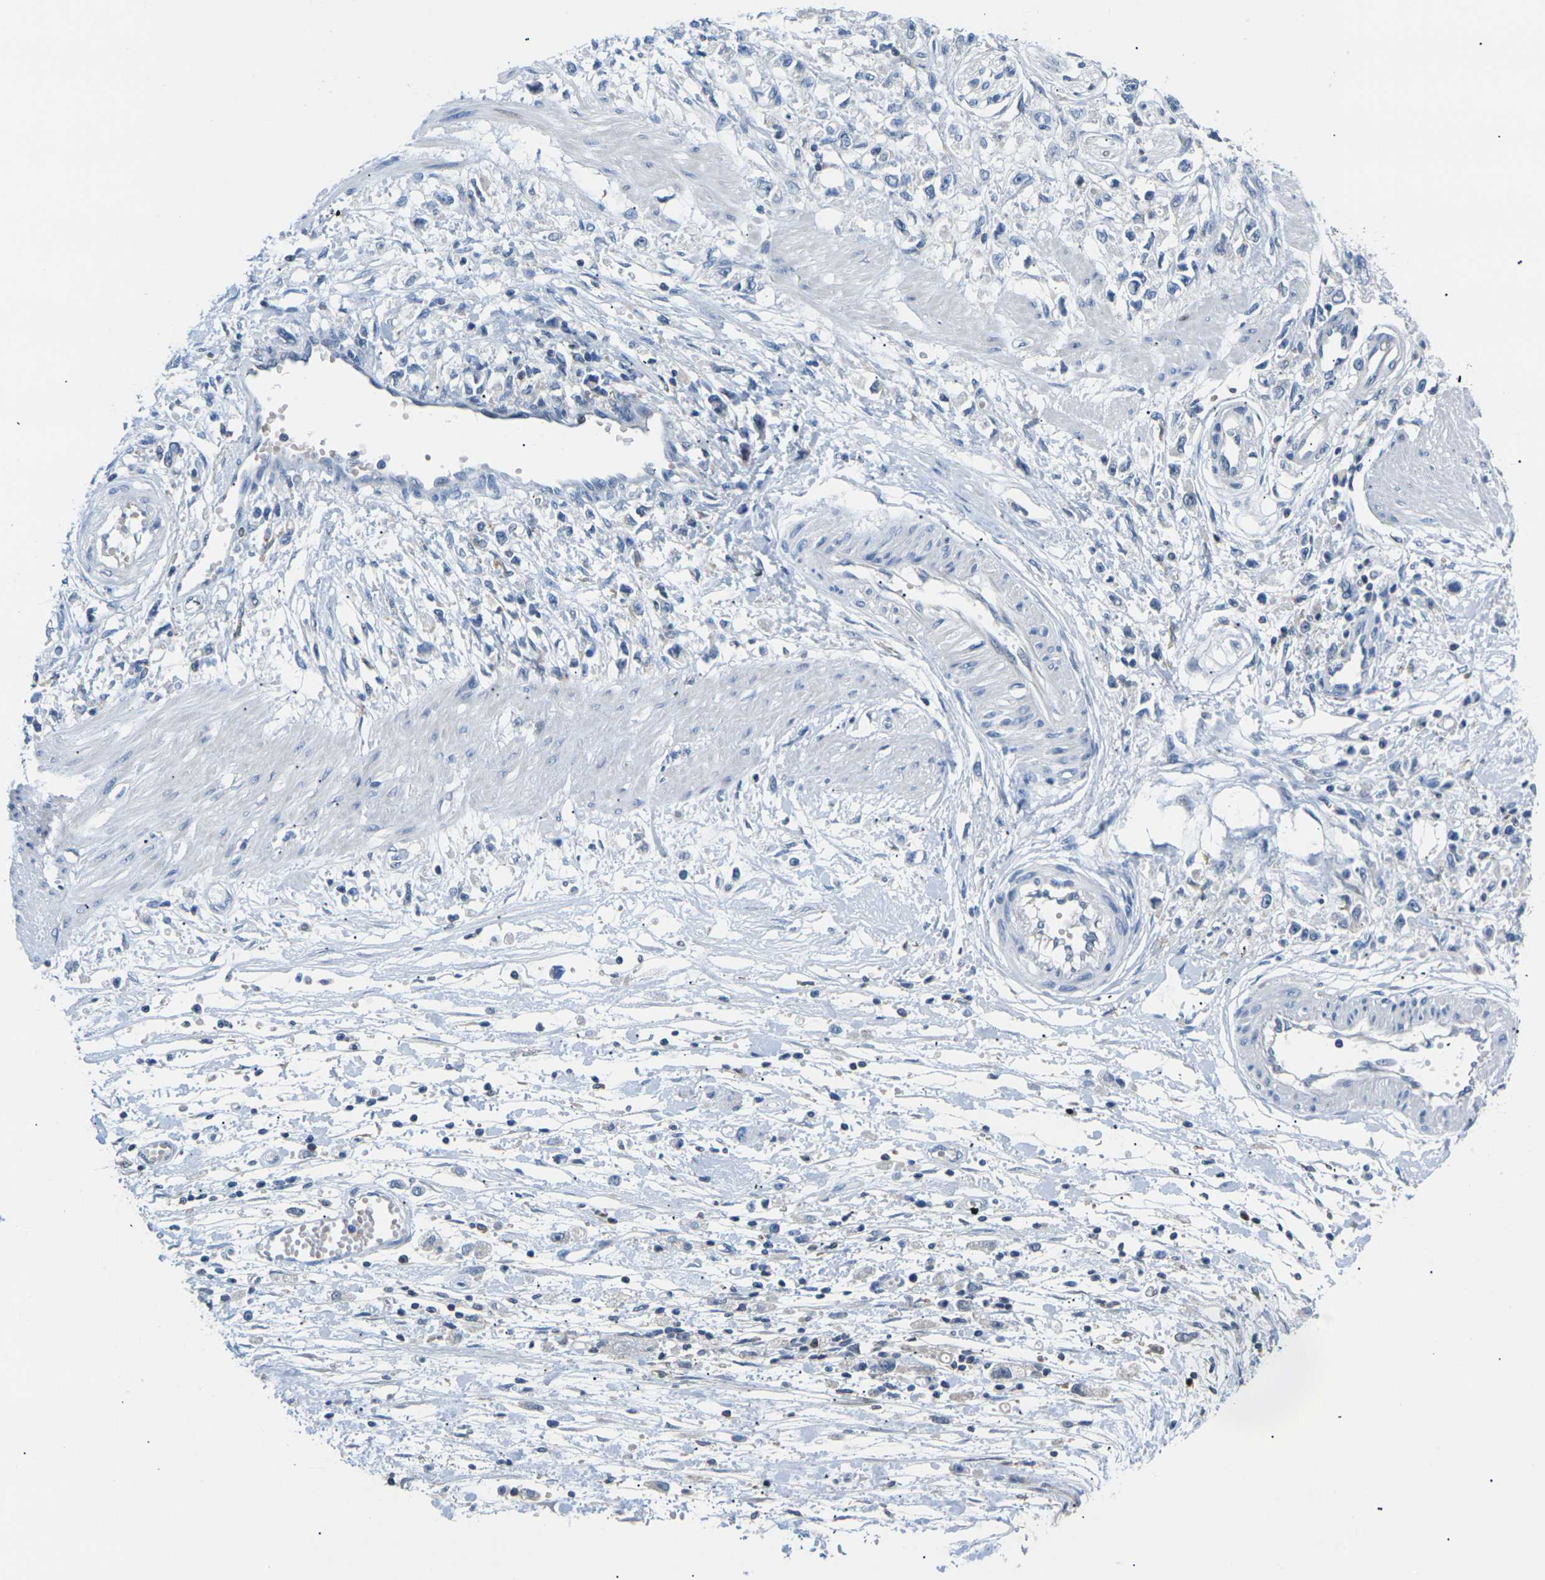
{"staining": {"intensity": "negative", "quantity": "none", "location": "none"}, "tissue": "stomach cancer", "cell_type": "Tumor cells", "image_type": "cancer", "snomed": [{"axis": "morphology", "description": "Adenocarcinoma, NOS"}, {"axis": "topography", "description": "Stomach"}], "caption": "Tumor cells show no significant protein staining in stomach adenocarcinoma.", "gene": "RPS6KA3", "patient": {"sex": "female", "age": 59}}